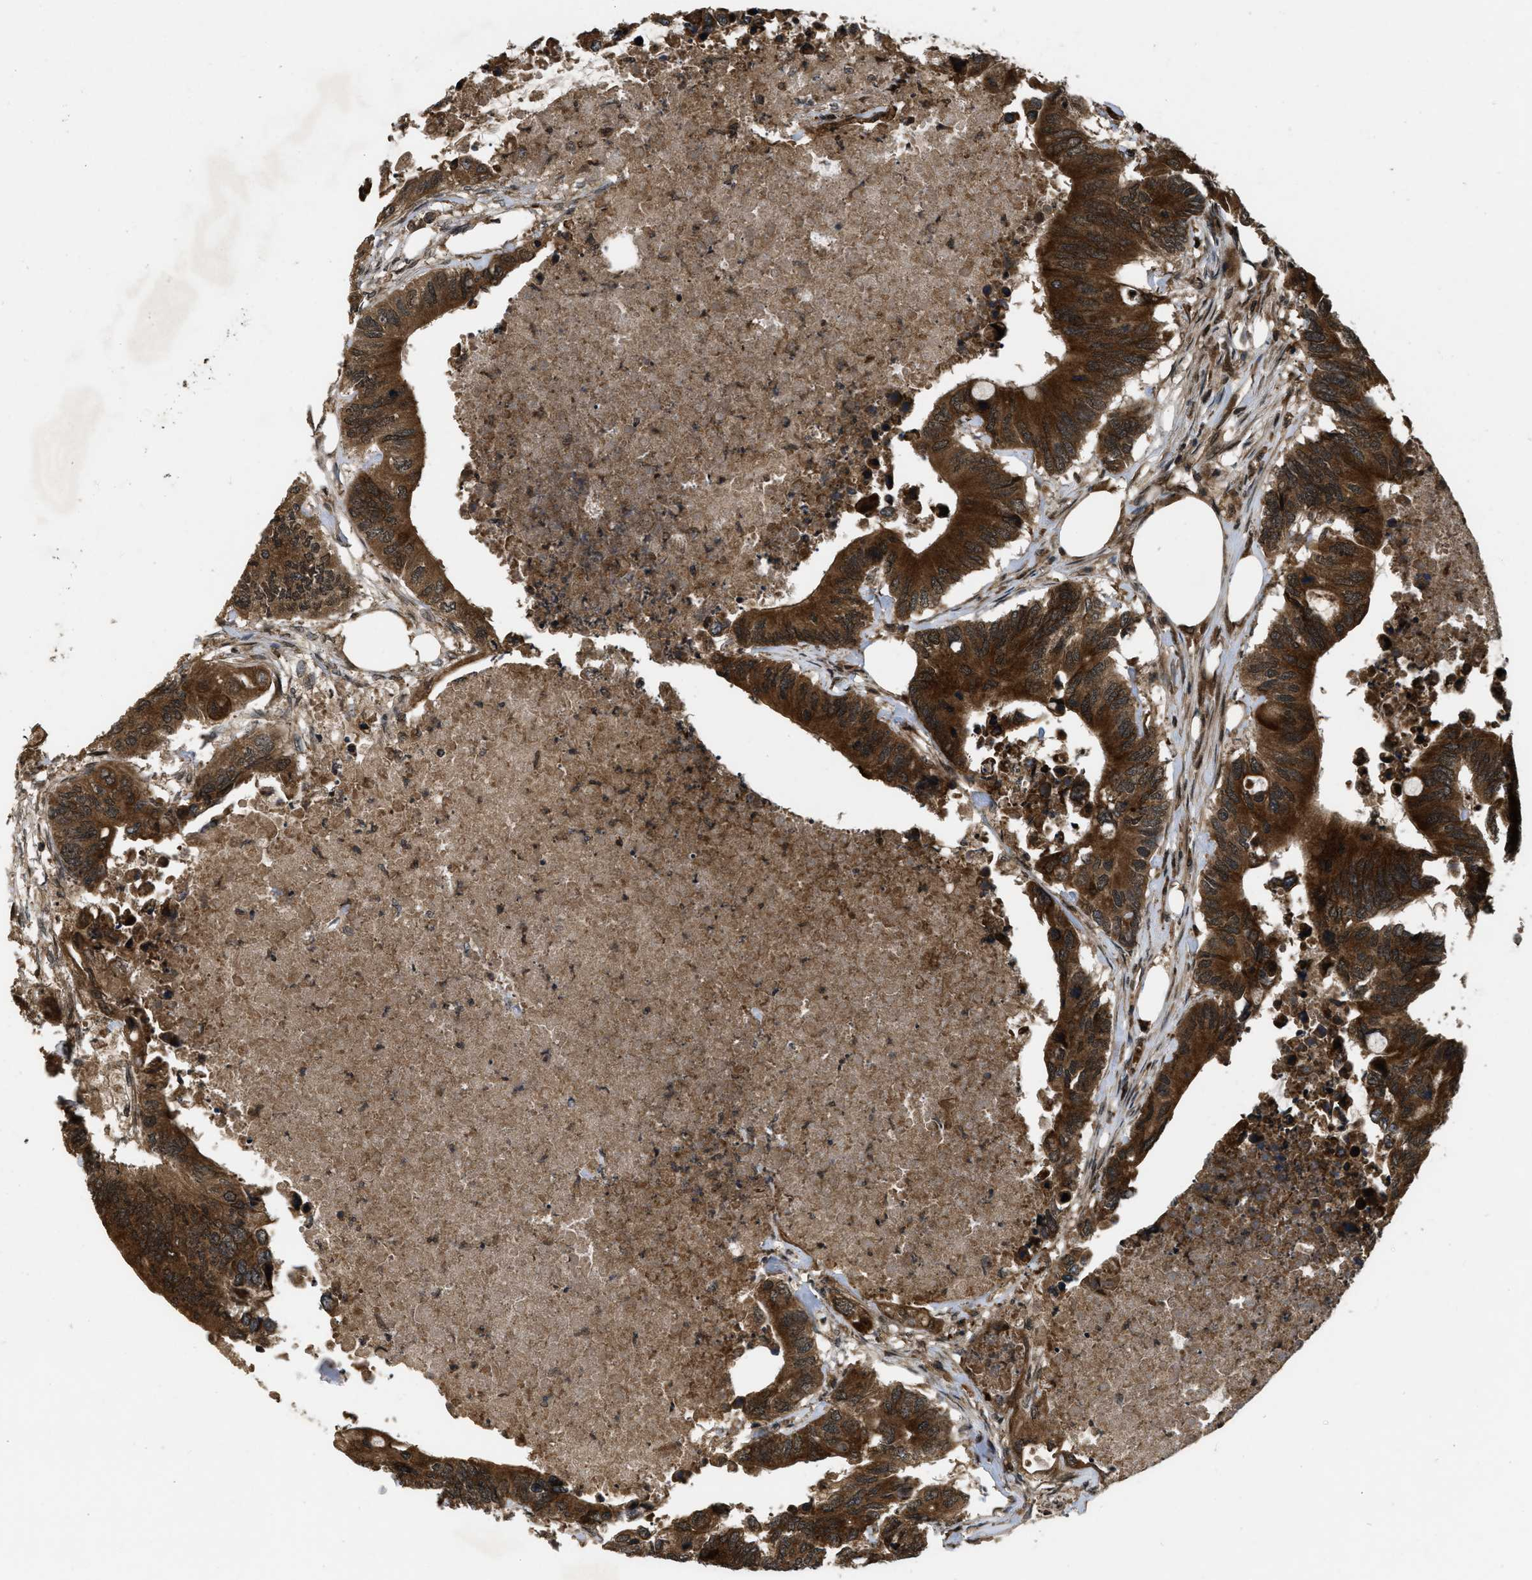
{"staining": {"intensity": "moderate", "quantity": ">75%", "location": "cytoplasmic/membranous"}, "tissue": "colorectal cancer", "cell_type": "Tumor cells", "image_type": "cancer", "snomed": [{"axis": "morphology", "description": "Adenocarcinoma, NOS"}, {"axis": "topography", "description": "Colon"}], "caption": "Moderate cytoplasmic/membranous protein positivity is identified in about >75% of tumor cells in colorectal cancer.", "gene": "SPTLC1", "patient": {"sex": "male", "age": 71}}